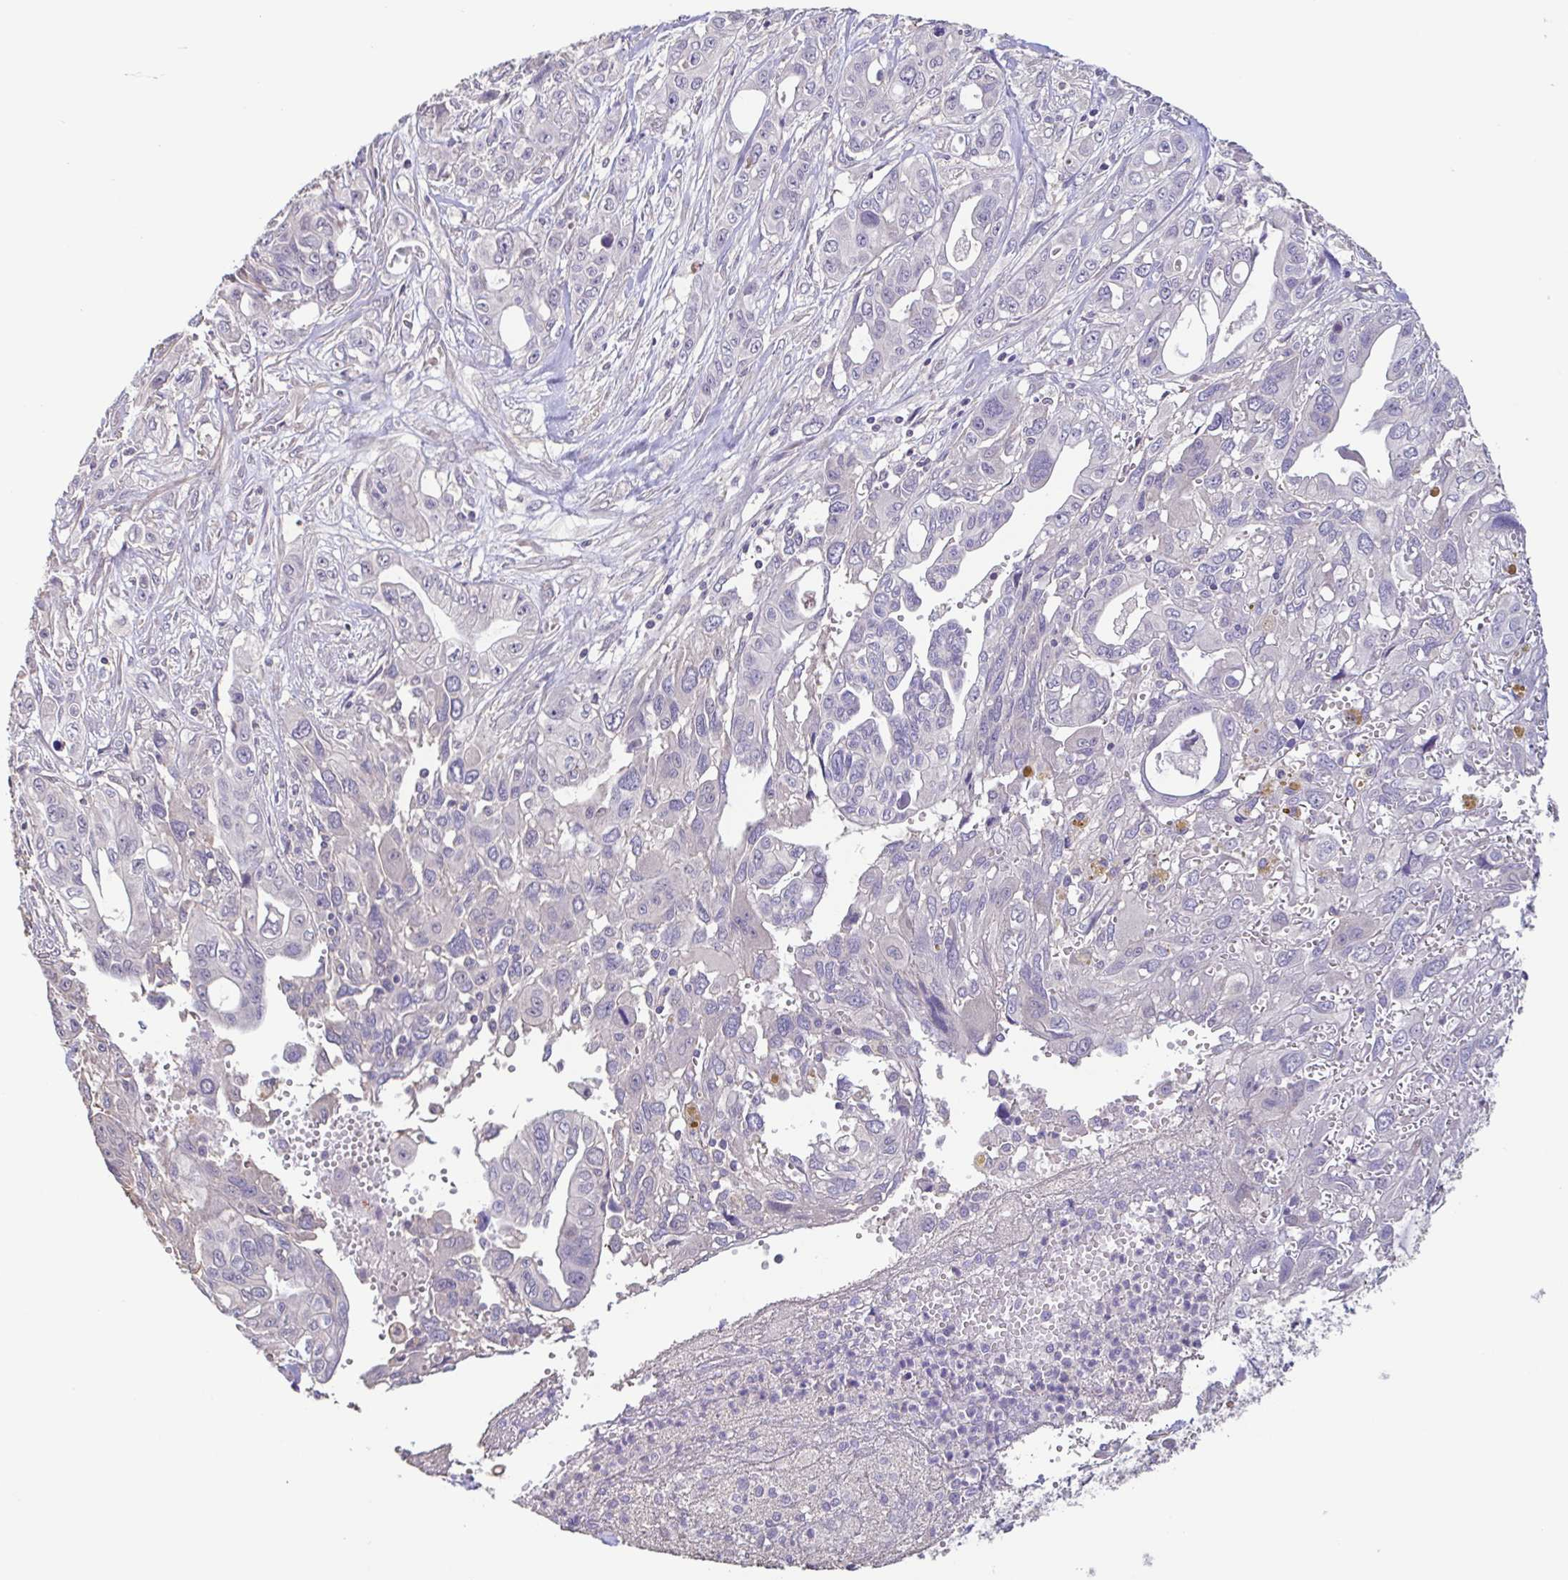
{"staining": {"intensity": "negative", "quantity": "none", "location": "none"}, "tissue": "pancreatic cancer", "cell_type": "Tumor cells", "image_type": "cancer", "snomed": [{"axis": "morphology", "description": "Adenocarcinoma, NOS"}, {"axis": "topography", "description": "Pancreas"}], "caption": "High power microscopy photomicrograph of an immunohistochemistry (IHC) micrograph of pancreatic cancer, revealing no significant staining in tumor cells. Nuclei are stained in blue.", "gene": "ACTRT2", "patient": {"sex": "female", "age": 47}}